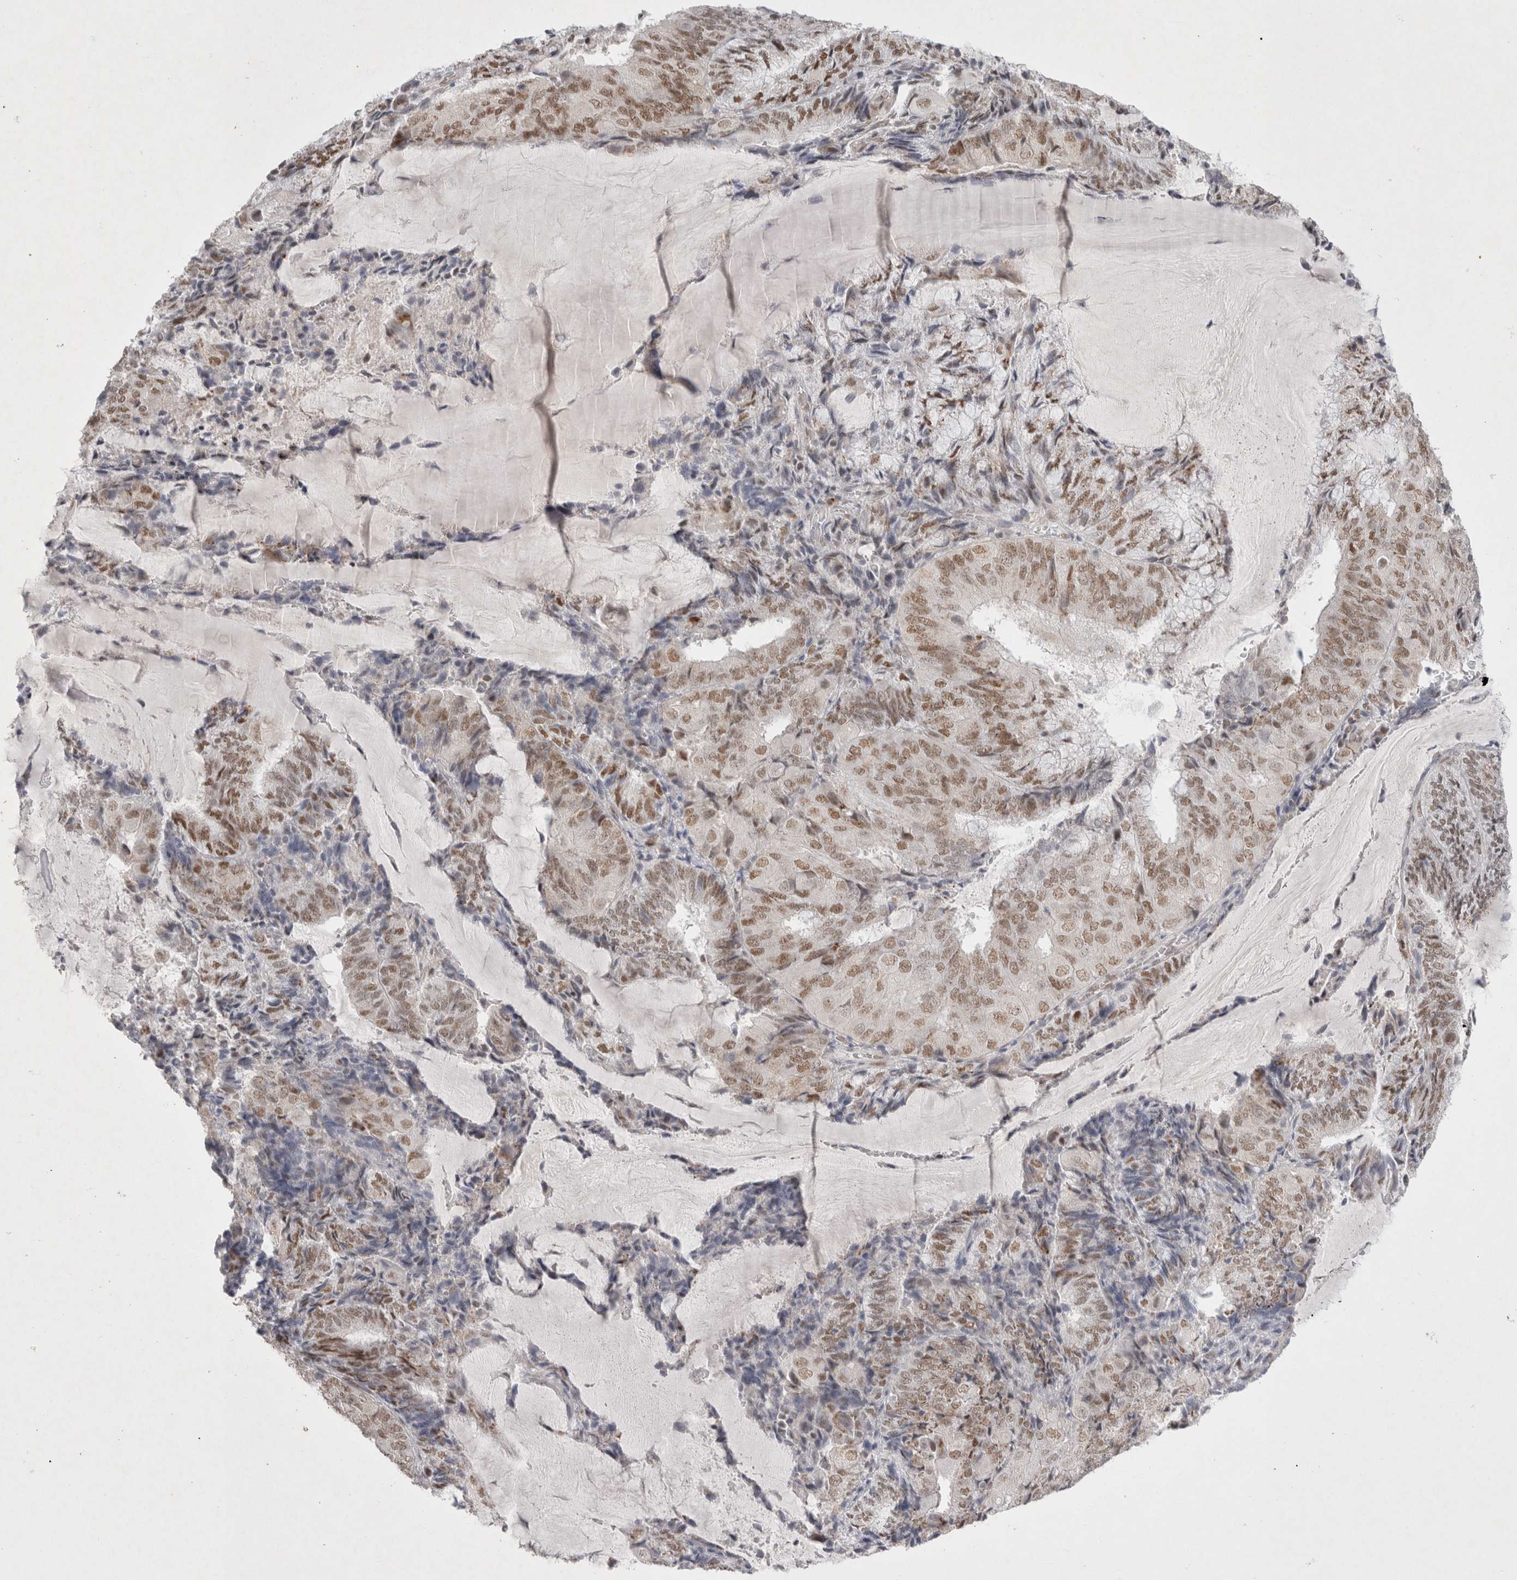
{"staining": {"intensity": "moderate", "quantity": ">75%", "location": "nuclear"}, "tissue": "endometrial cancer", "cell_type": "Tumor cells", "image_type": "cancer", "snomed": [{"axis": "morphology", "description": "Adenocarcinoma, NOS"}, {"axis": "topography", "description": "Endometrium"}], "caption": "Tumor cells display medium levels of moderate nuclear expression in about >75% of cells in human endometrial cancer.", "gene": "RECQL4", "patient": {"sex": "female", "age": 81}}